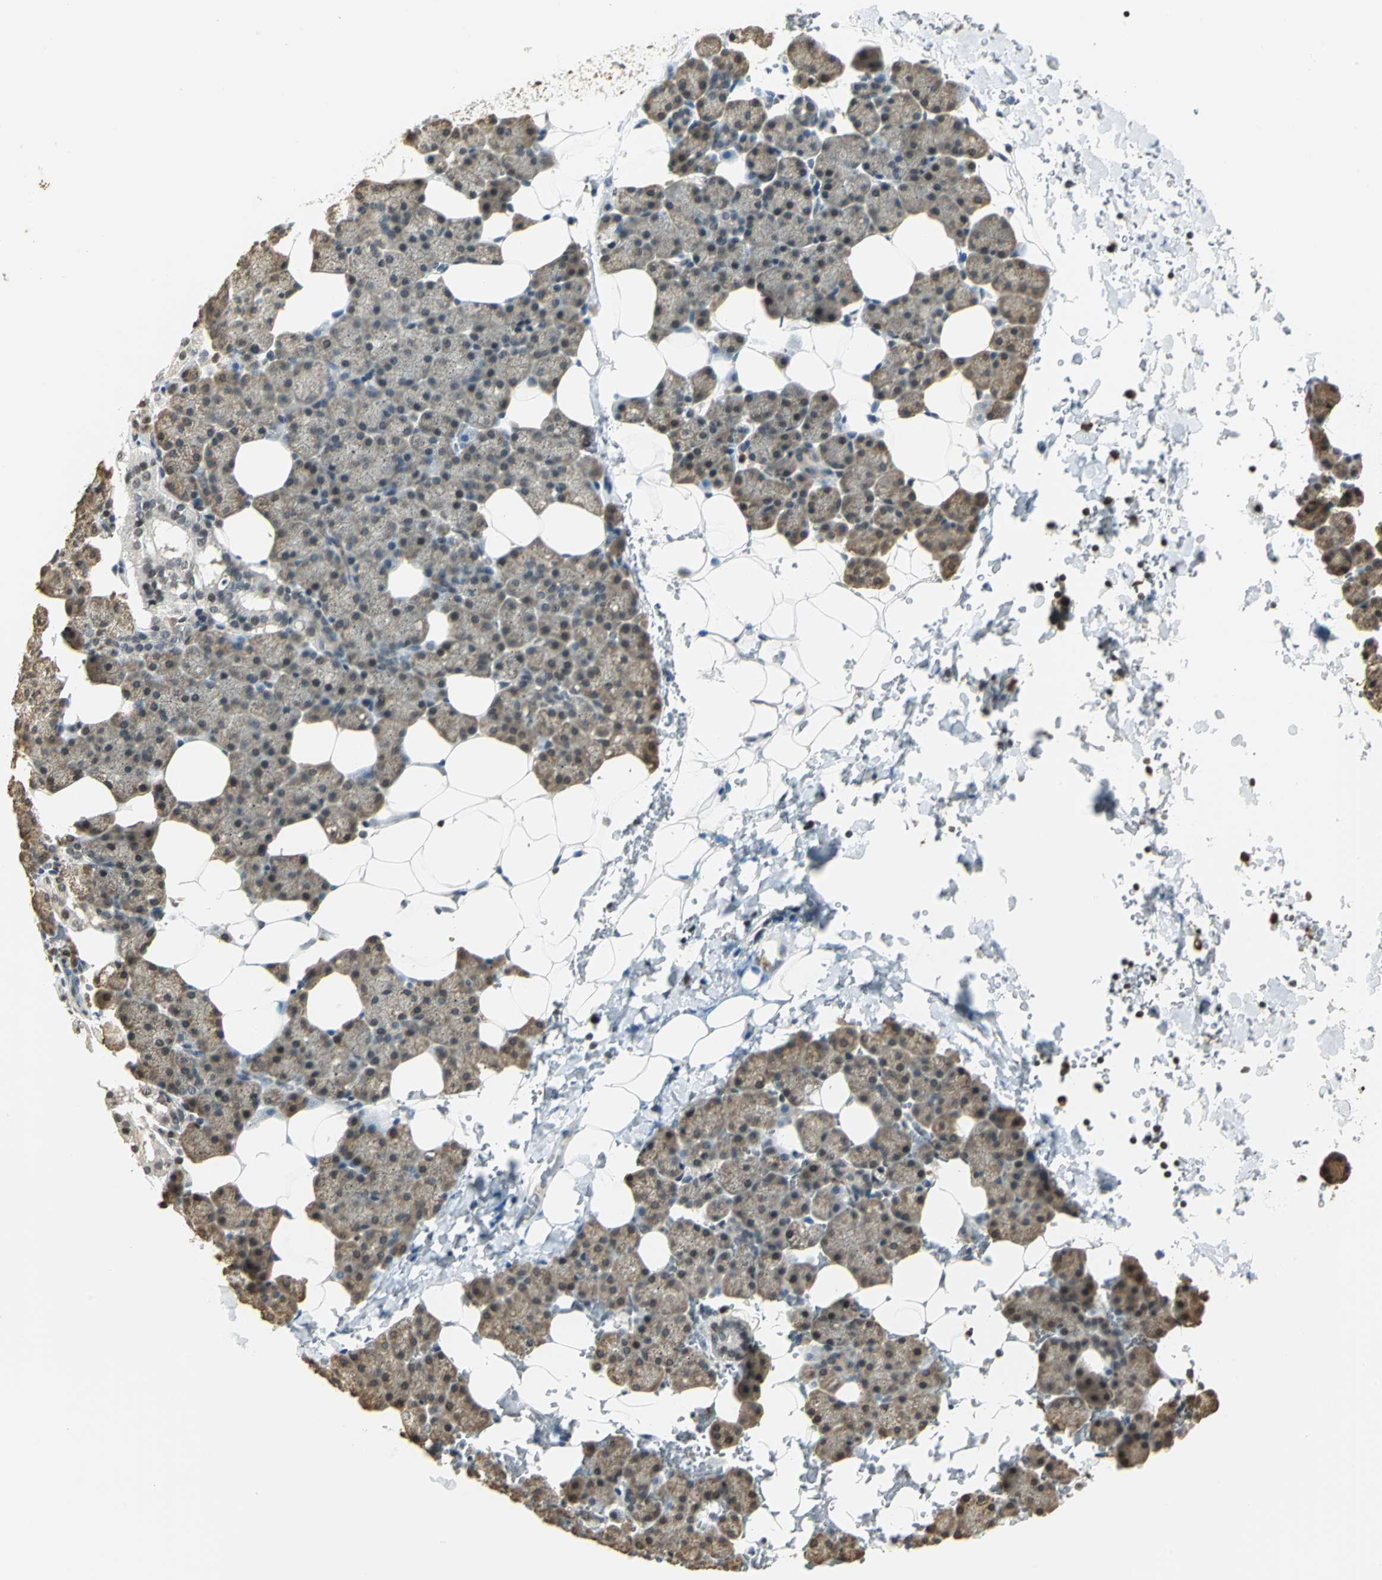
{"staining": {"intensity": "moderate", "quantity": "25%-75%", "location": "cytoplasmic/membranous,nuclear"}, "tissue": "salivary gland", "cell_type": "Glandular cells", "image_type": "normal", "snomed": [{"axis": "morphology", "description": "Normal tissue, NOS"}, {"axis": "topography", "description": "Lymph node"}, {"axis": "topography", "description": "Salivary gland"}], "caption": "Moderate cytoplasmic/membranous,nuclear protein positivity is seen in about 25%-75% of glandular cells in salivary gland. Nuclei are stained in blue.", "gene": "SMARCA5", "patient": {"sex": "male", "age": 8}}